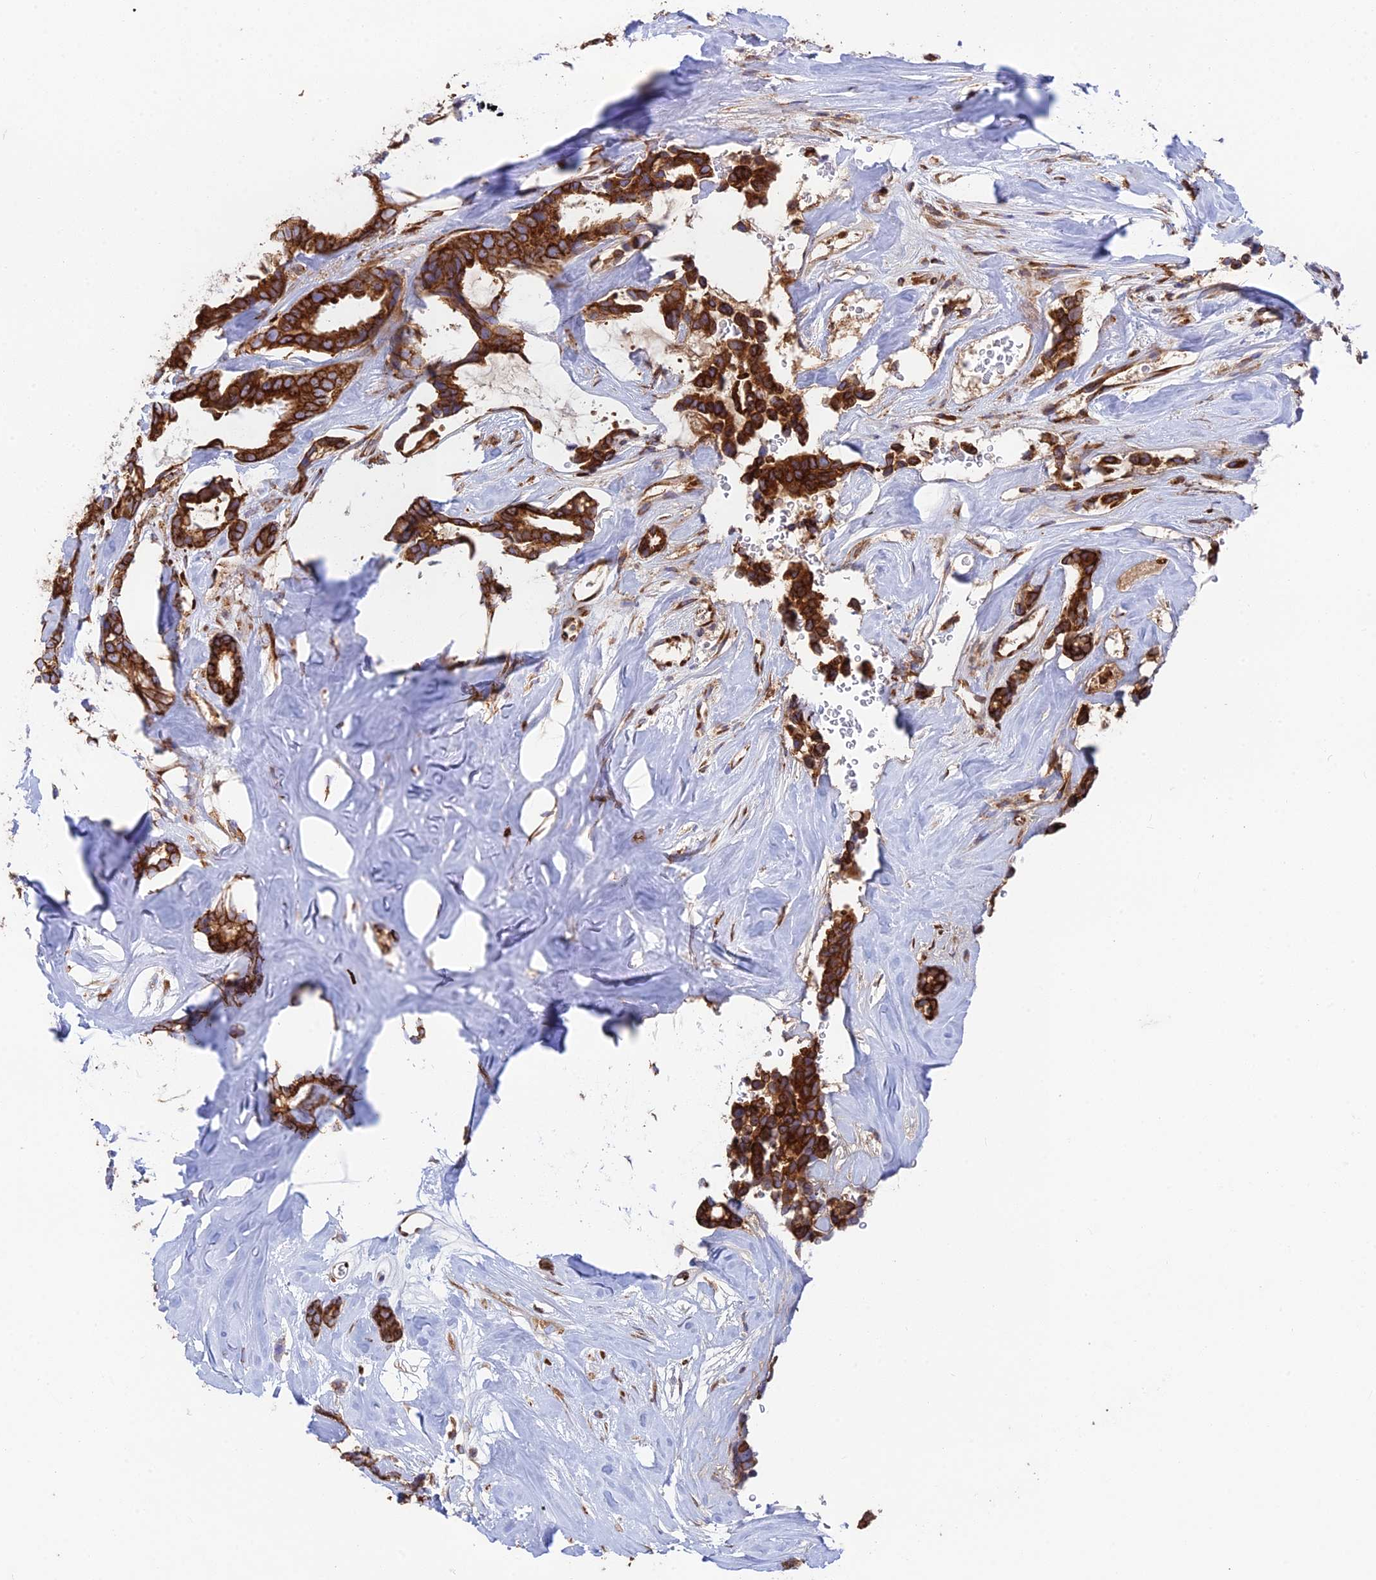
{"staining": {"intensity": "strong", "quantity": ">75%", "location": "cytoplasmic/membranous"}, "tissue": "breast cancer", "cell_type": "Tumor cells", "image_type": "cancer", "snomed": [{"axis": "morphology", "description": "Duct carcinoma"}, {"axis": "topography", "description": "Breast"}], "caption": "The micrograph reveals staining of invasive ductal carcinoma (breast), revealing strong cytoplasmic/membranous protein expression (brown color) within tumor cells.", "gene": "CCDC69", "patient": {"sex": "female", "age": 87}}